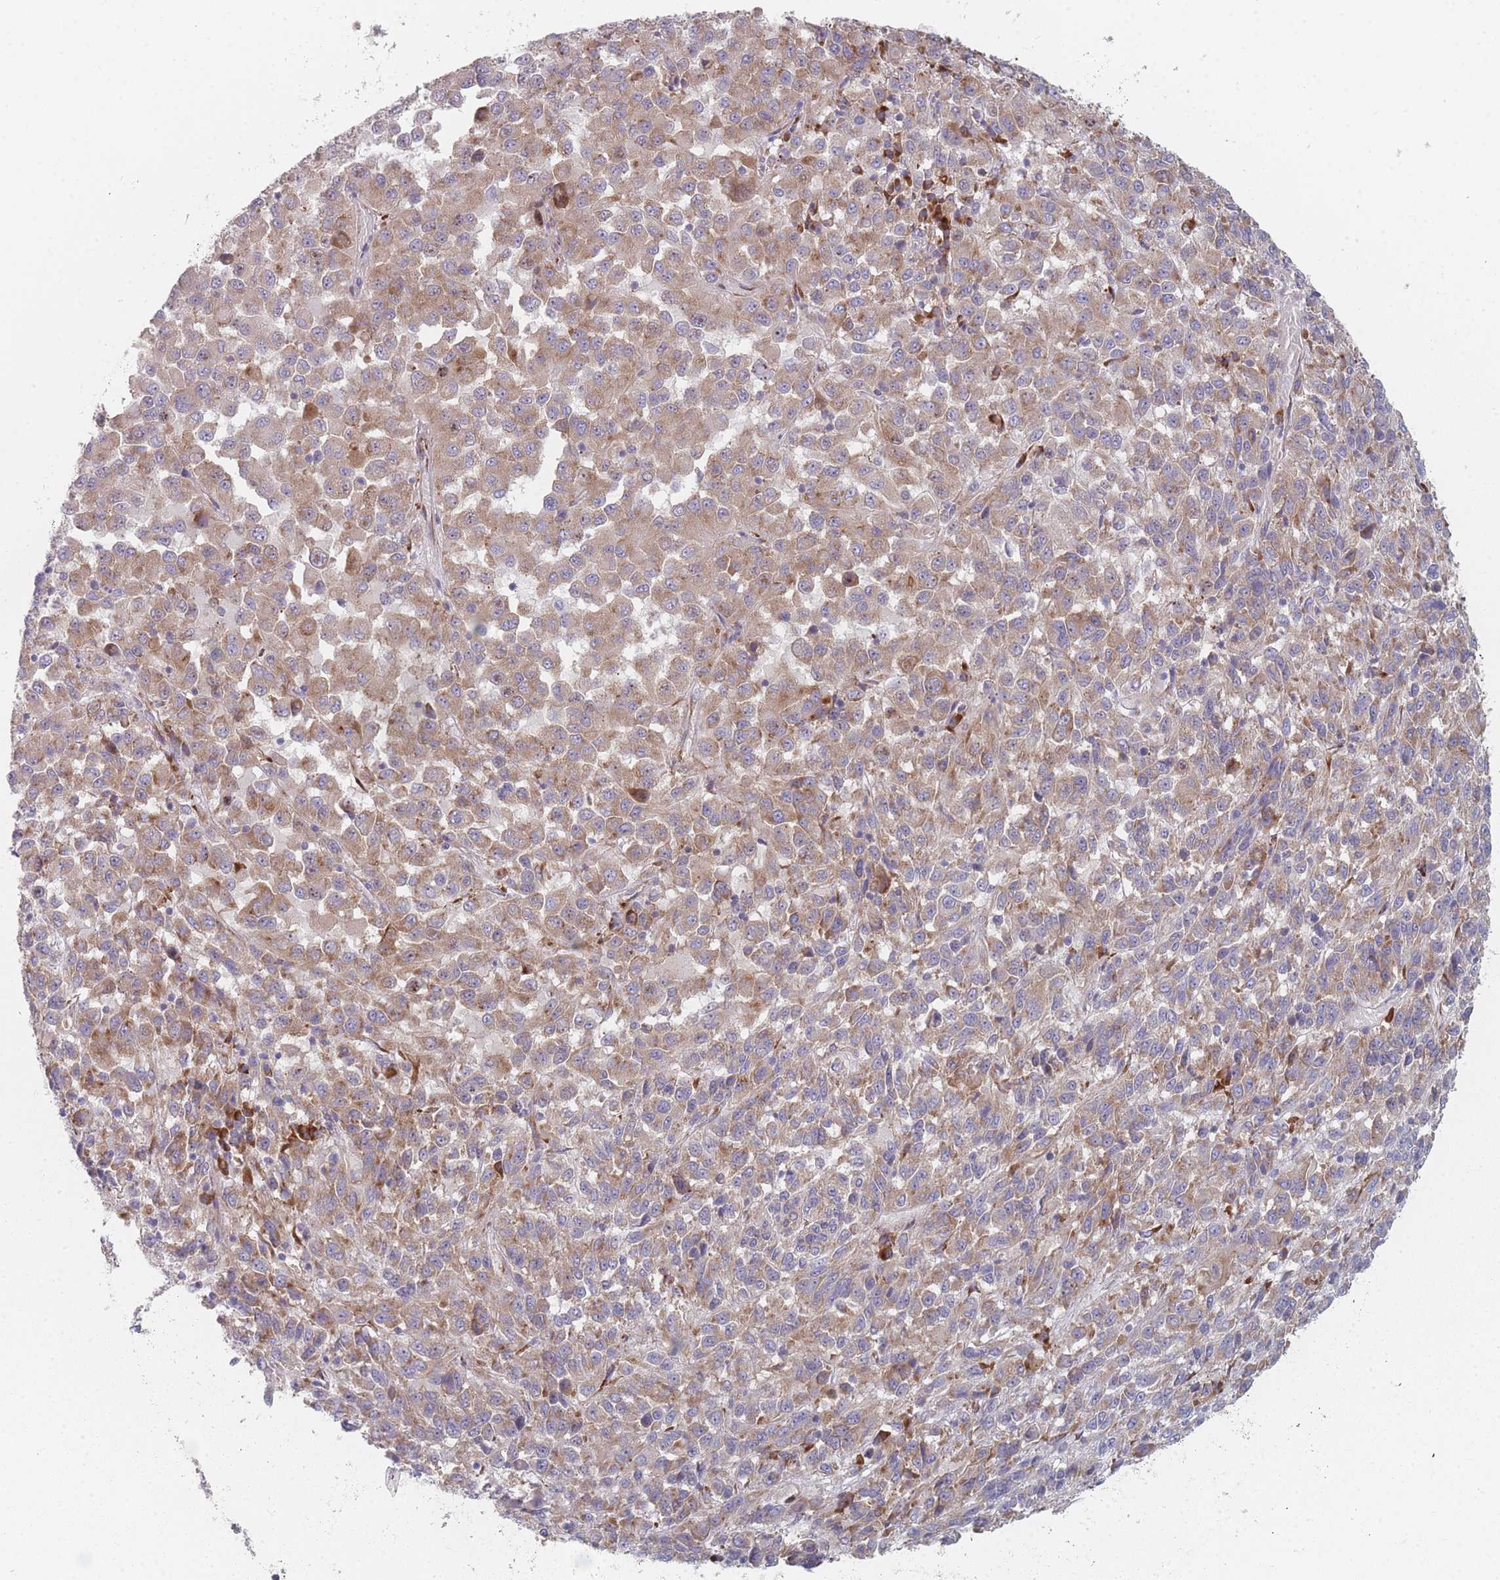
{"staining": {"intensity": "moderate", "quantity": "25%-75%", "location": "cytoplasmic/membranous"}, "tissue": "melanoma", "cell_type": "Tumor cells", "image_type": "cancer", "snomed": [{"axis": "morphology", "description": "Malignant melanoma, Metastatic site"}, {"axis": "topography", "description": "Lung"}], "caption": "Immunohistochemistry photomicrograph of neoplastic tissue: malignant melanoma (metastatic site) stained using IHC reveals medium levels of moderate protein expression localized specifically in the cytoplasmic/membranous of tumor cells, appearing as a cytoplasmic/membranous brown color.", "gene": "CACNG5", "patient": {"sex": "male", "age": 64}}